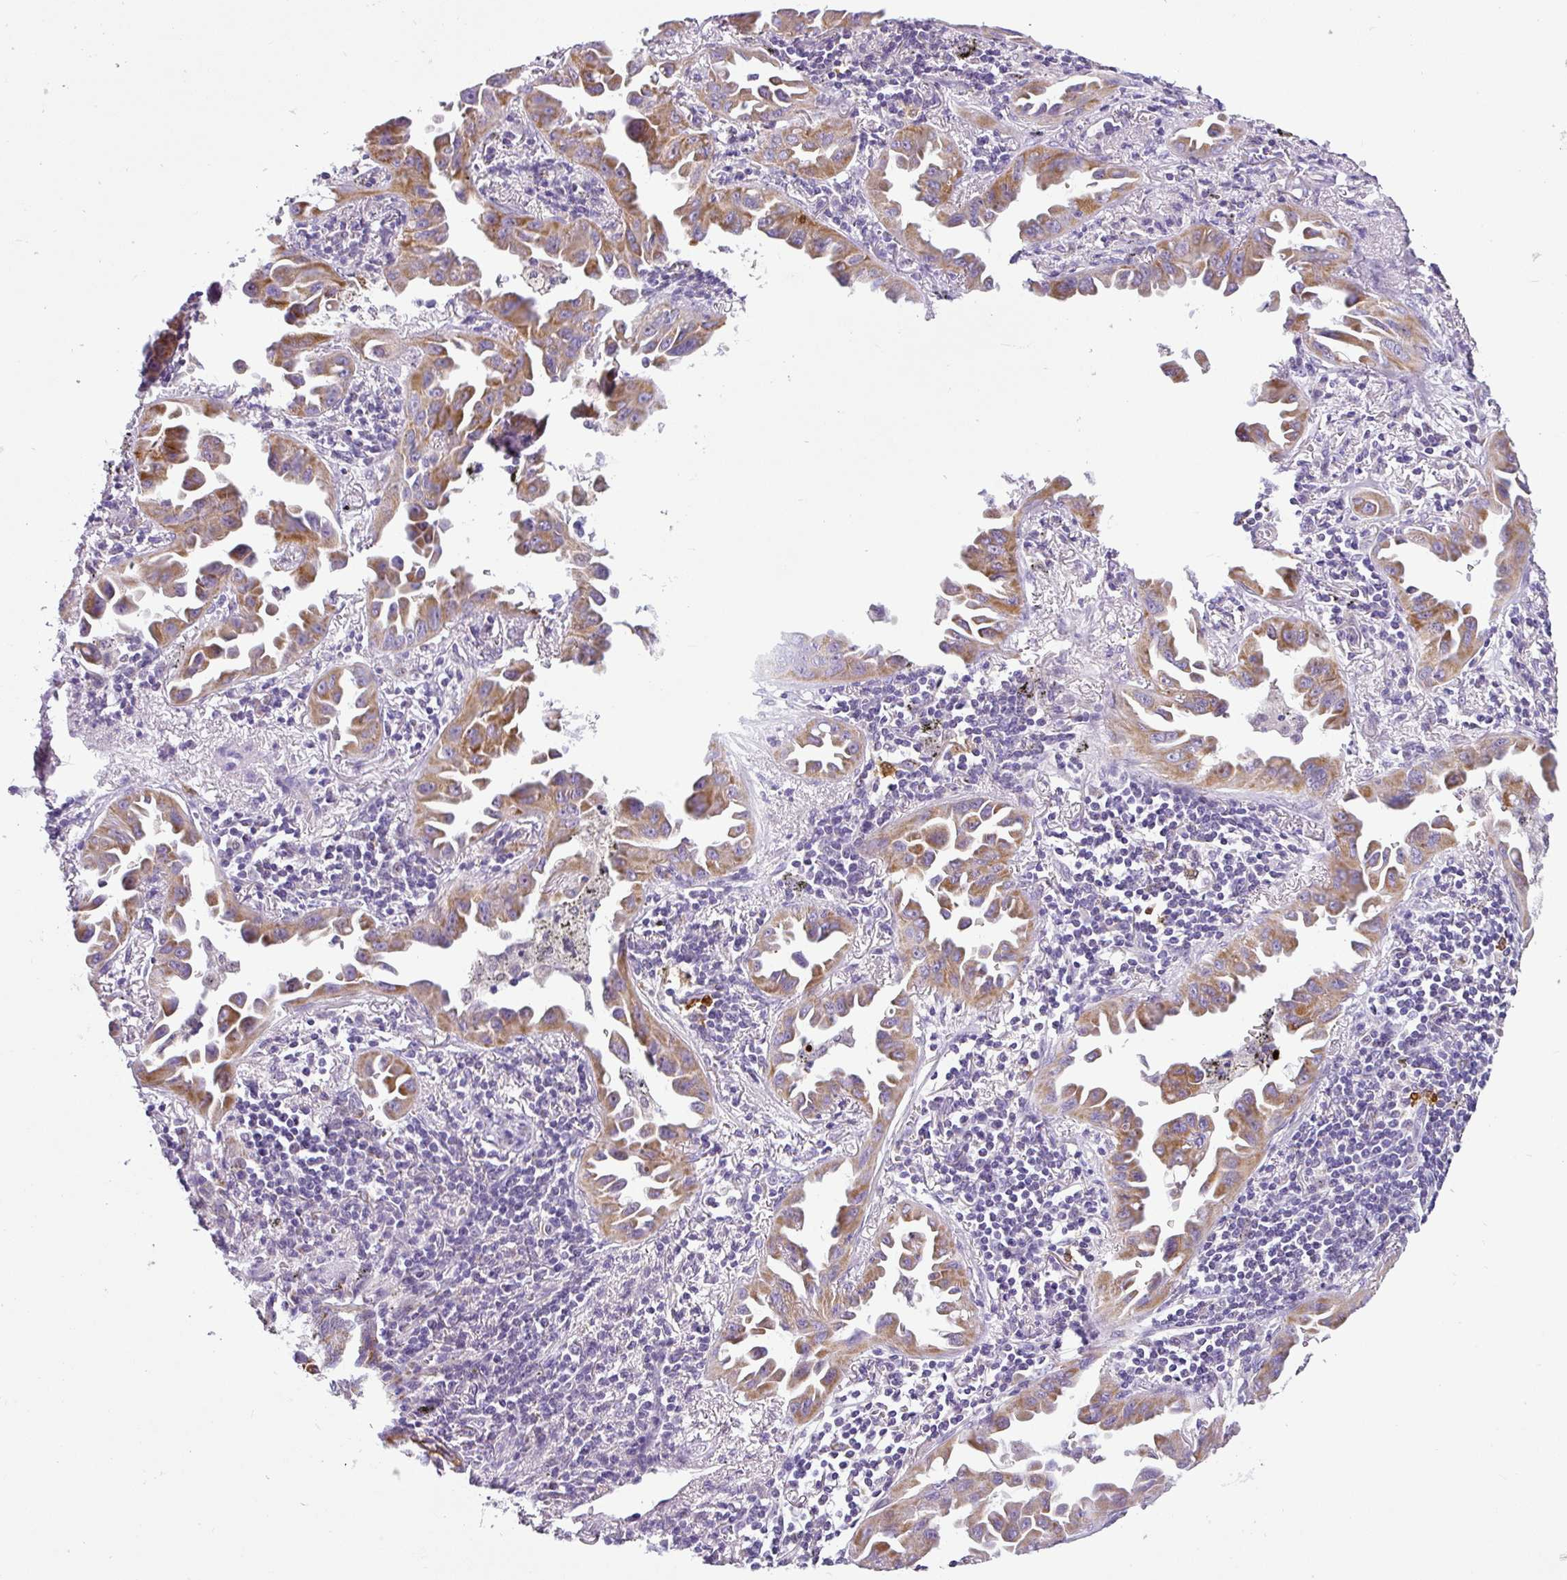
{"staining": {"intensity": "strong", "quantity": ">75%", "location": "cytoplasmic/membranous"}, "tissue": "lung cancer", "cell_type": "Tumor cells", "image_type": "cancer", "snomed": [{"axis": "morphology", "description": "Adenocarcinoma, NOS"}, {"axis": "topography", "description": "Lung"}], "caption": "Strong cytoplasmic/membranous protein positivity is identified in about >75% of tumor cells in lung cancer (adenocarcinoma). (Stains: DAB in brown, nuclei in blue, Microscopy: brightfield microscopy at high magnification).", "gene": "HMCN2", "patient": {"sex": "male", "age": 68}}